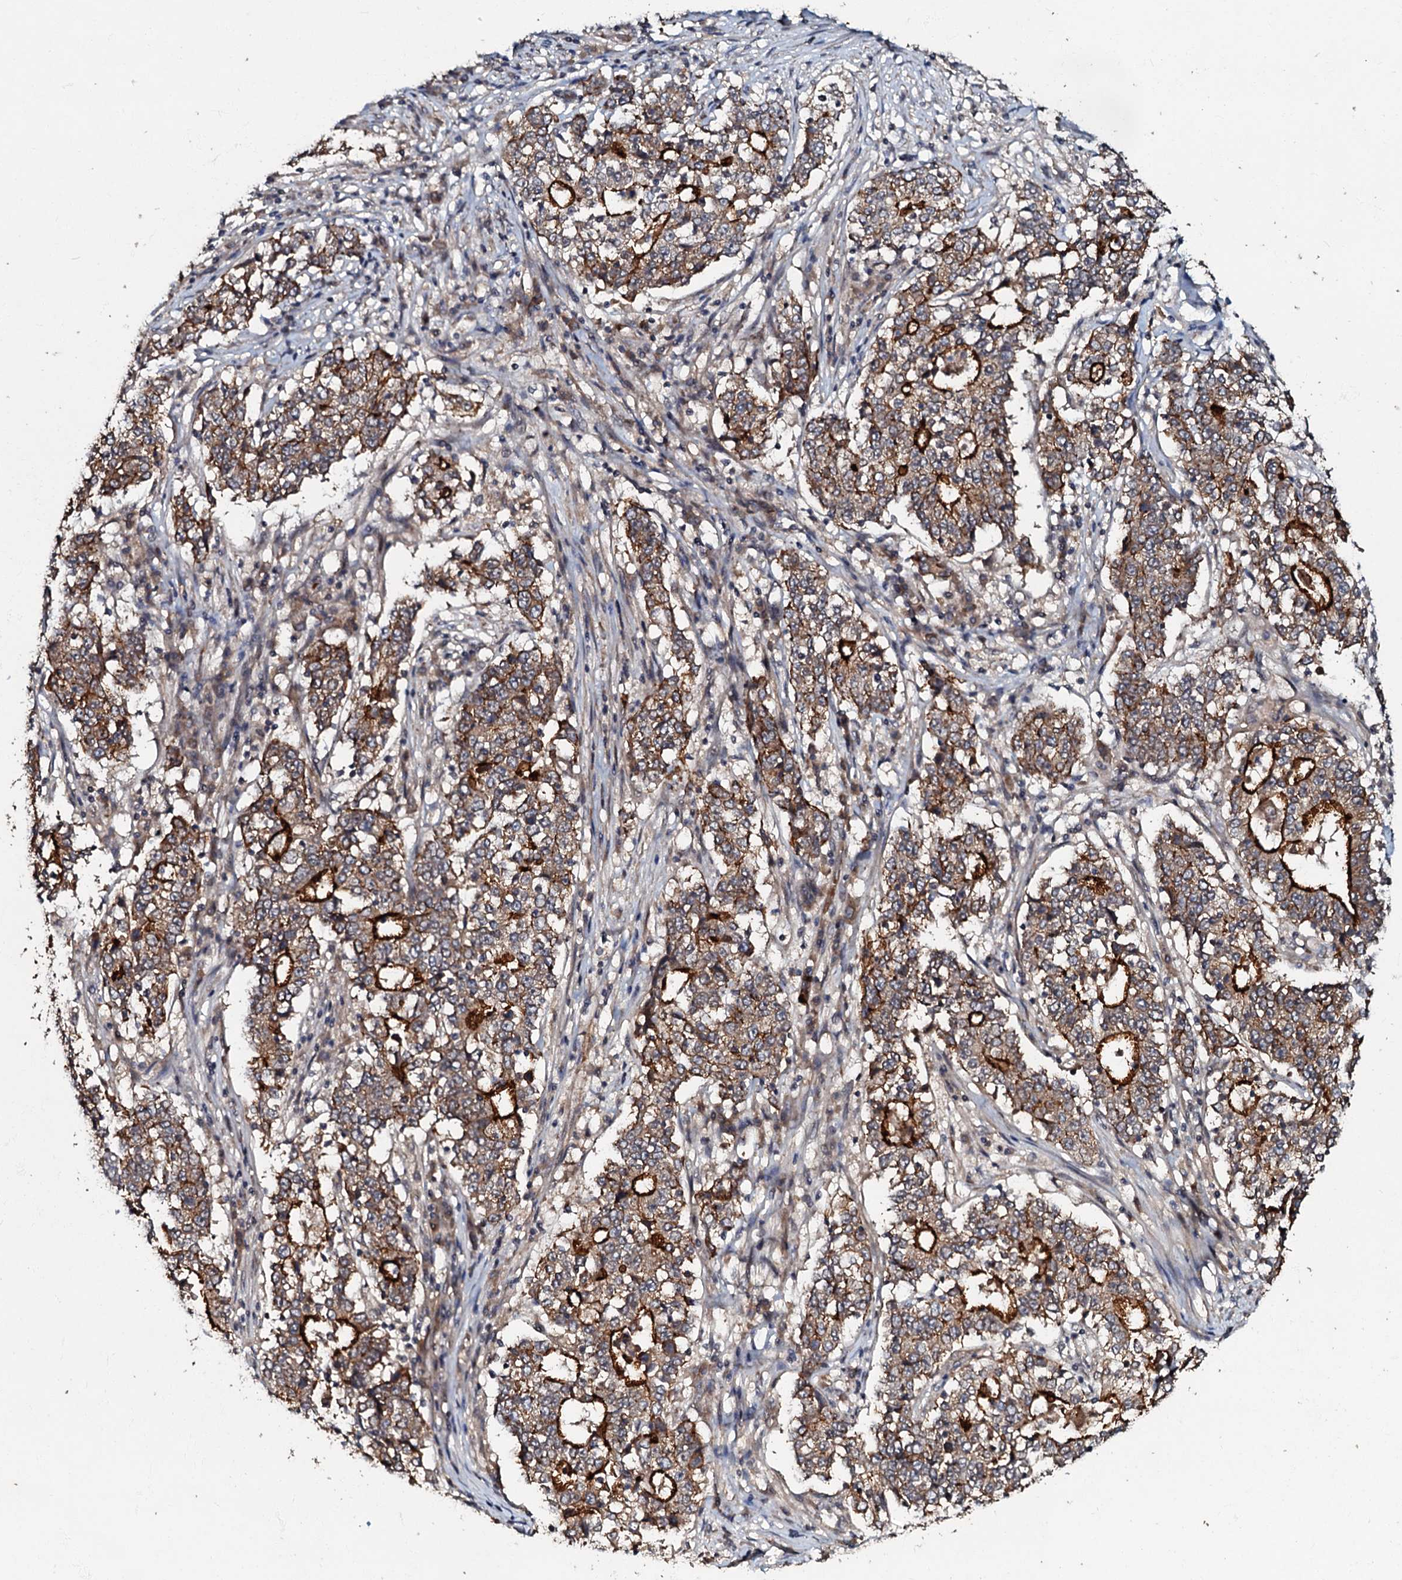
{"staining": {"intensity": "moderate", "quantity": ">75%", "location": "cytoplasmic/membranous"}, "tissue": "stomach cancer", "cell_type": "Tumor cells", "image_type": "cancer", "snomed": [{"axis": "morphology", "description": "Adenocarcinoma, NOS"}, {"axis": "topography", "description": "Stomach"}], "caption": "Immunohistochemical staining of human adenocarcinoma (stomach) demonstrates medium levels of moderate cytoplasmic/membranous expression in about >75% of tumor cells.", "gene": "MANSC4", "patient": {"sex": "male", "age": 59}}